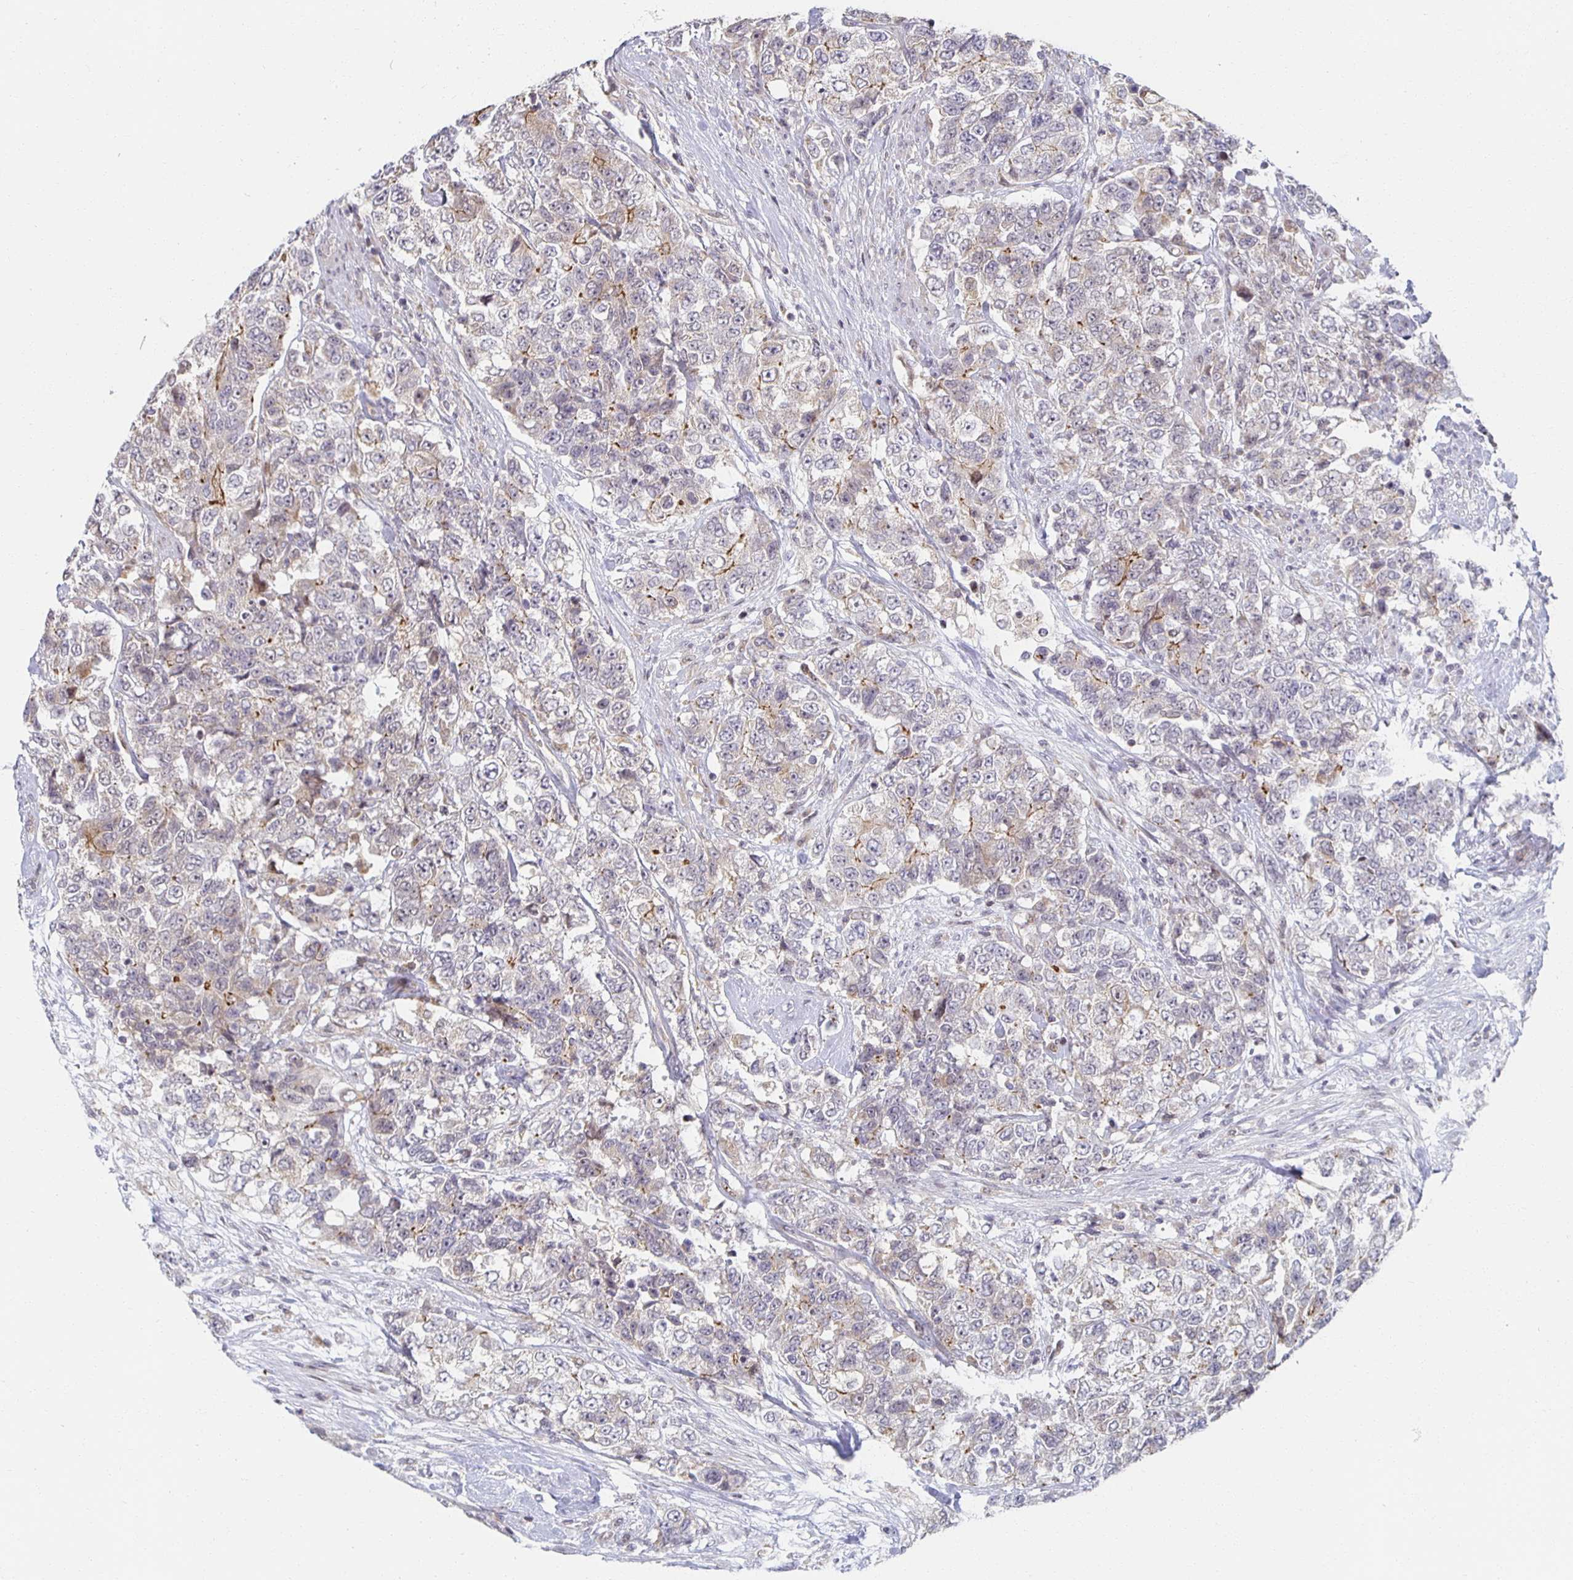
{"staining": {"intensity": "moderate", "quantity": "<25%", "location": "cytoplasmic/membranous"}, "tissue": "urothelial cancer", "cell_type": "Tumor cells", "image_type": "cancer", "snomed": [{"axis": "morphology", "description": "Urothelial carcinoma, High grade"}, {"axis": "topography", "description": "Urinary bladder"}], "caption": "Urothelial cancer tissue displays moderate cytoplasmic/membranous expression in approximately <25% of tumor cells, visualized by immunohistochemistry.", "gene": "HCFC1R1", "patient": {"sex": "female", "age": 78}}